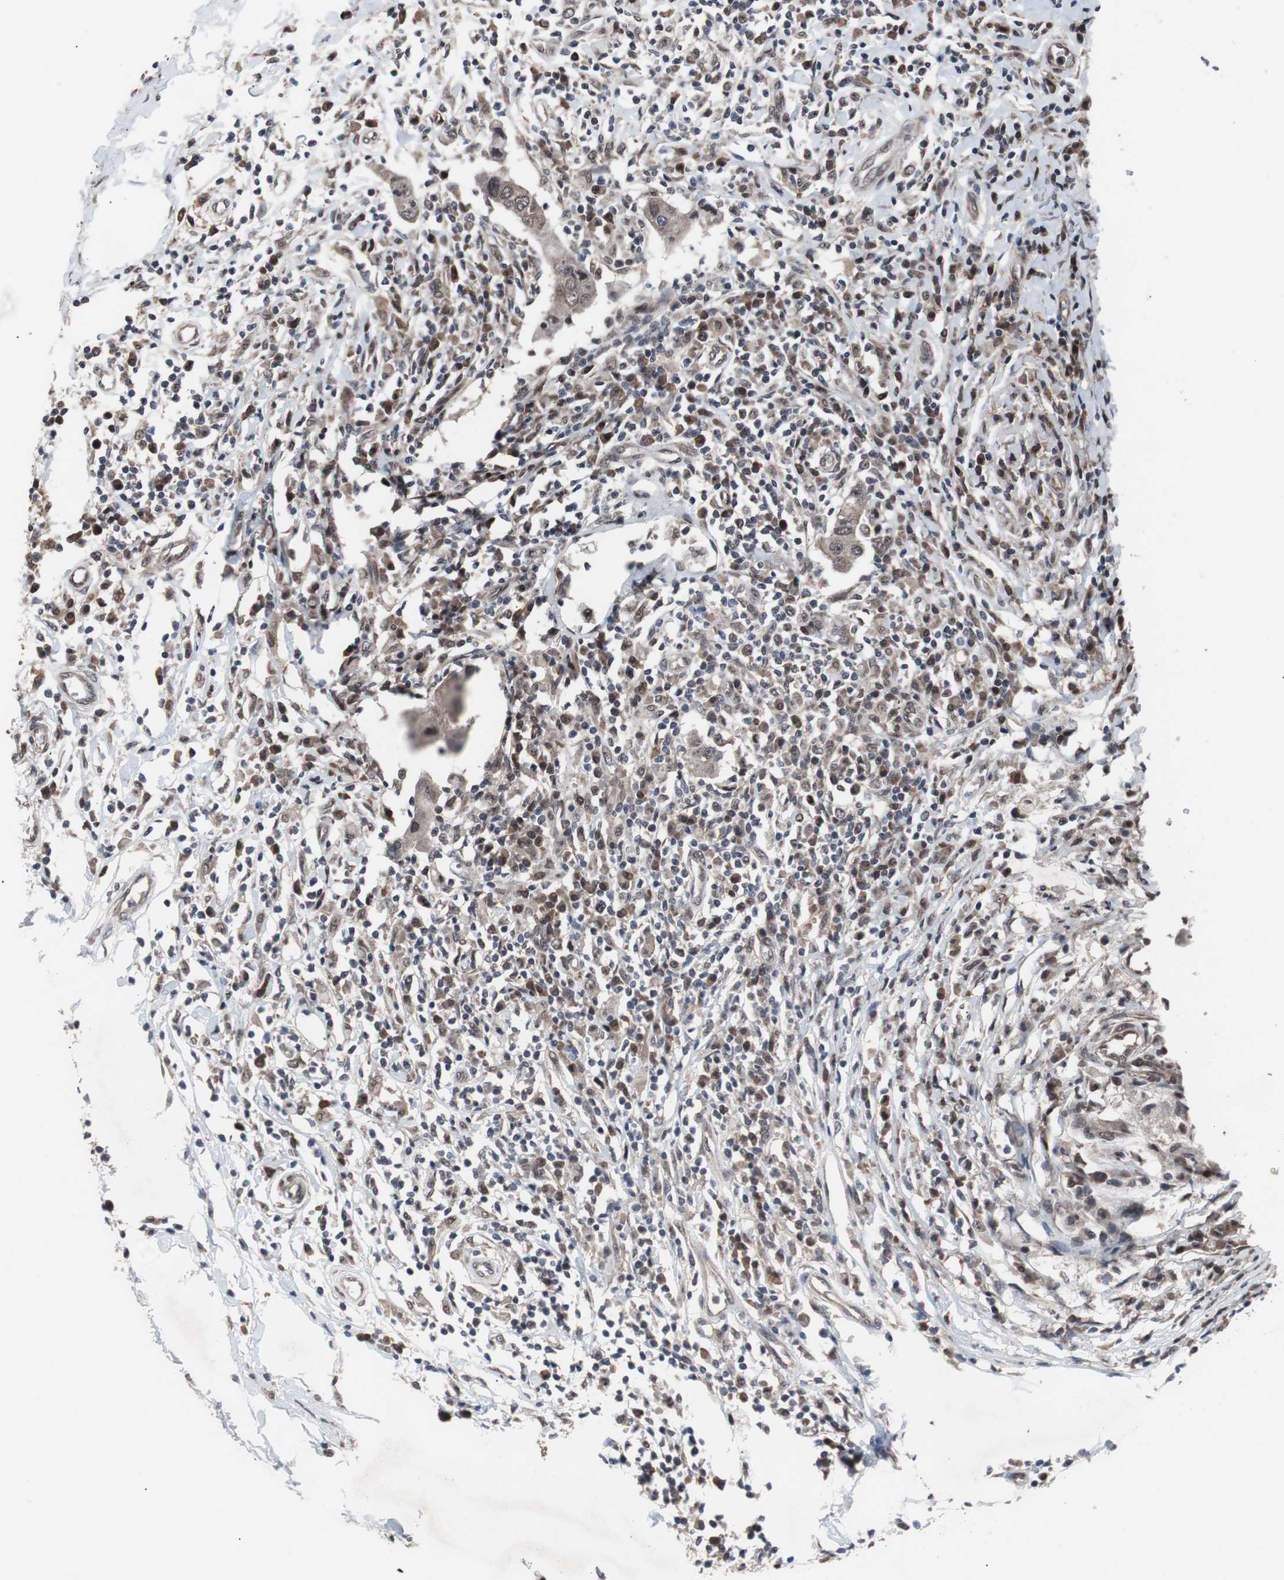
{"staining": {"intensity": "weak", "quantity": ">75%", "location": "cytoplasmic/membranous,nuclear"}, "tissue": "breast cancer", "cell_type": "Tumor cells", "image_type": "cancer", "snomed": [{"axis": "morphology", "description": "Duct carcinoma"}, {"axis": "topography", "description": "Breast"}], "caption": "This micrograph exhibits breast infiltrating ductal carcinoma stained with IHC to label a protein in brown. The cytoplasmic/membranous and nuclear of tumor cells show weak positivity for the protein. Nuclei are counter-stained blue.", "gene": "GTF2F2", "patient": {"sex": "female", "age": 27}}